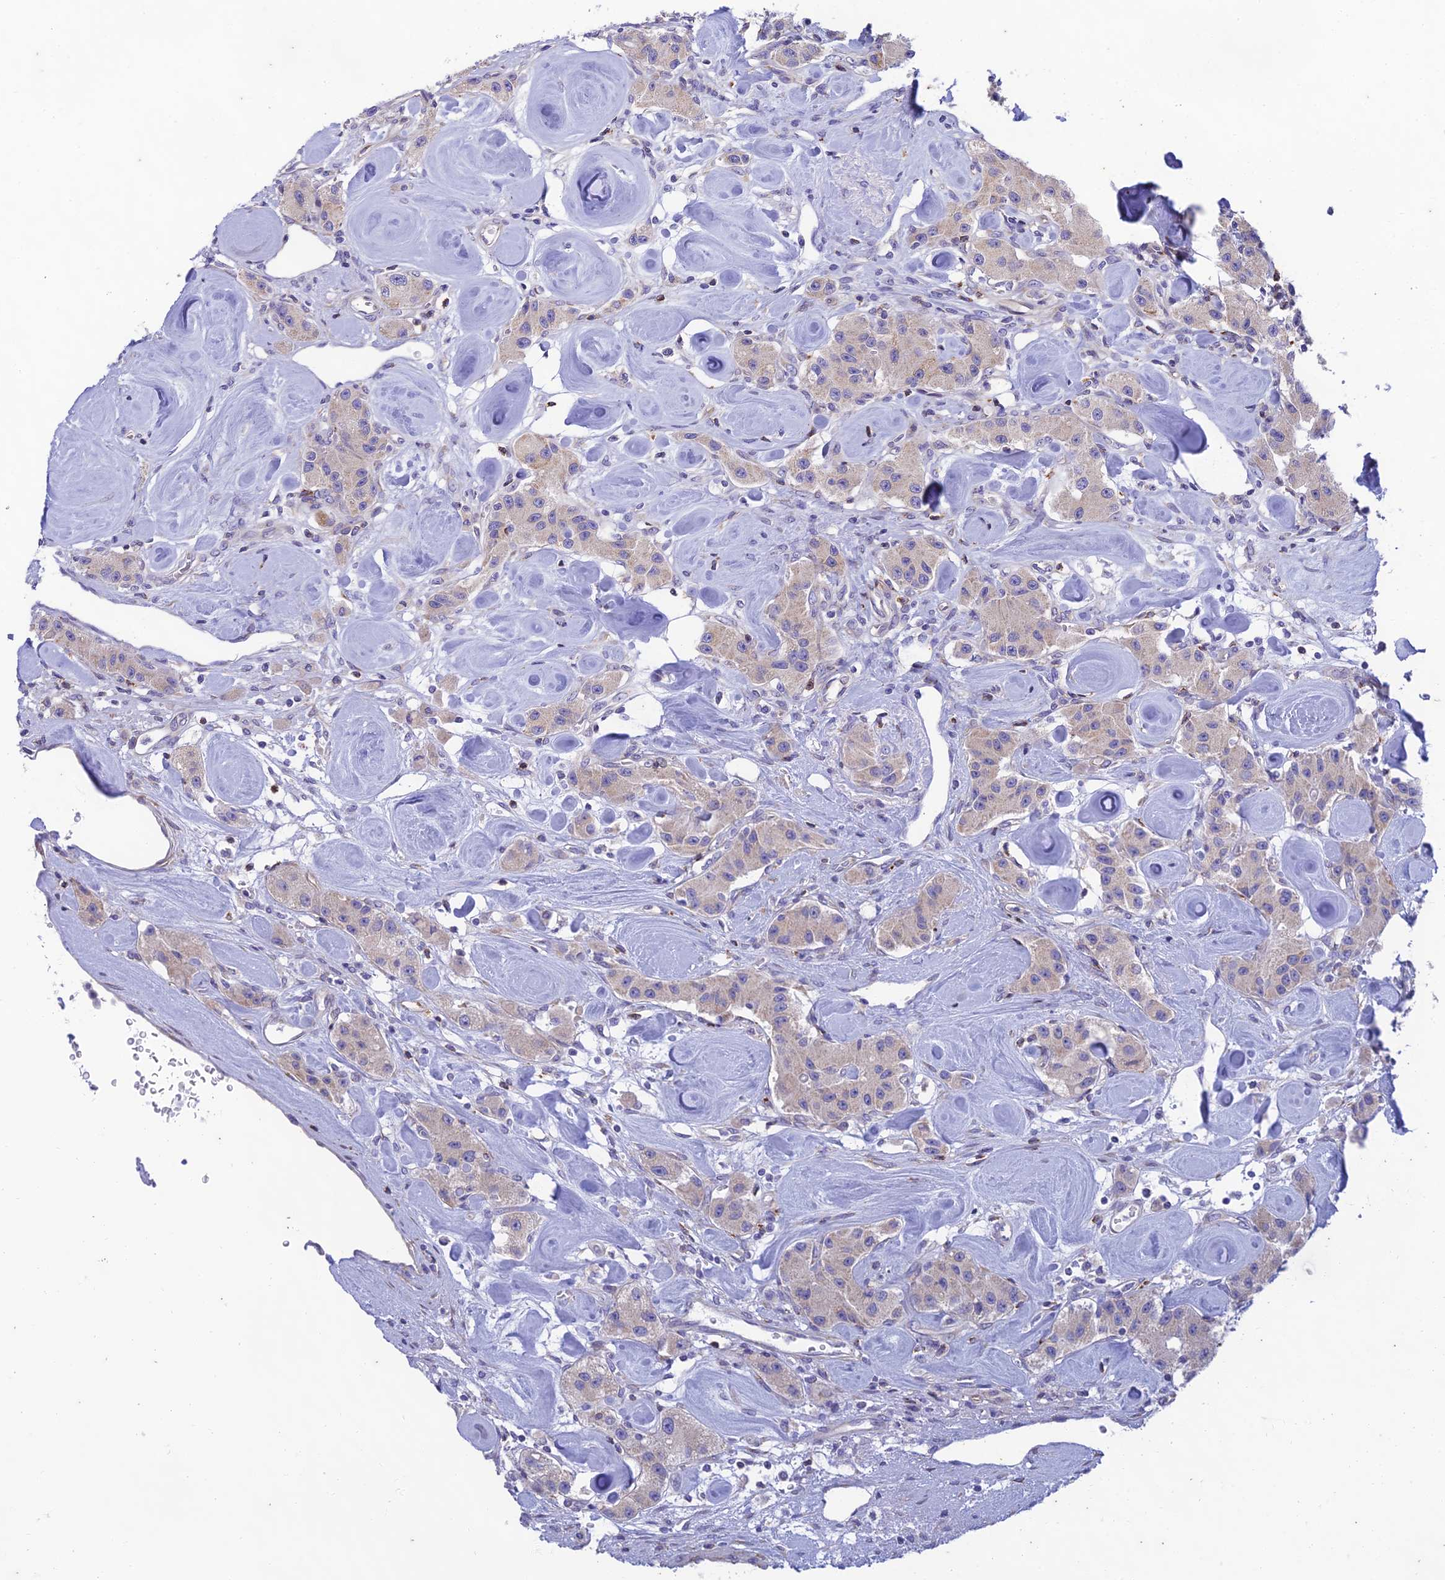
{"staining": {"intensity": "weak", "quantity": "<25%", "location": "cytoplasmic/membranous"}, "tissue": "carcinoid", "cell_type": "Tumor cells", "image_type": "cancer", "snomed": [{"axis": "morphology", "description": "Carcinoid, malignant, NOS"}, {"axis": "topography", "description": "Pancreas"}], "caption": "Immunohistochemistry (IHC) of malignant carcinoid demonstrates no positivity in tumor cells. (Brightfield microscopy of DAB (3,3'-diaminobenzidine) IHC at high magnification).", "gene": "PTCD2", "patient": {"sex": "male", "age": 41}}